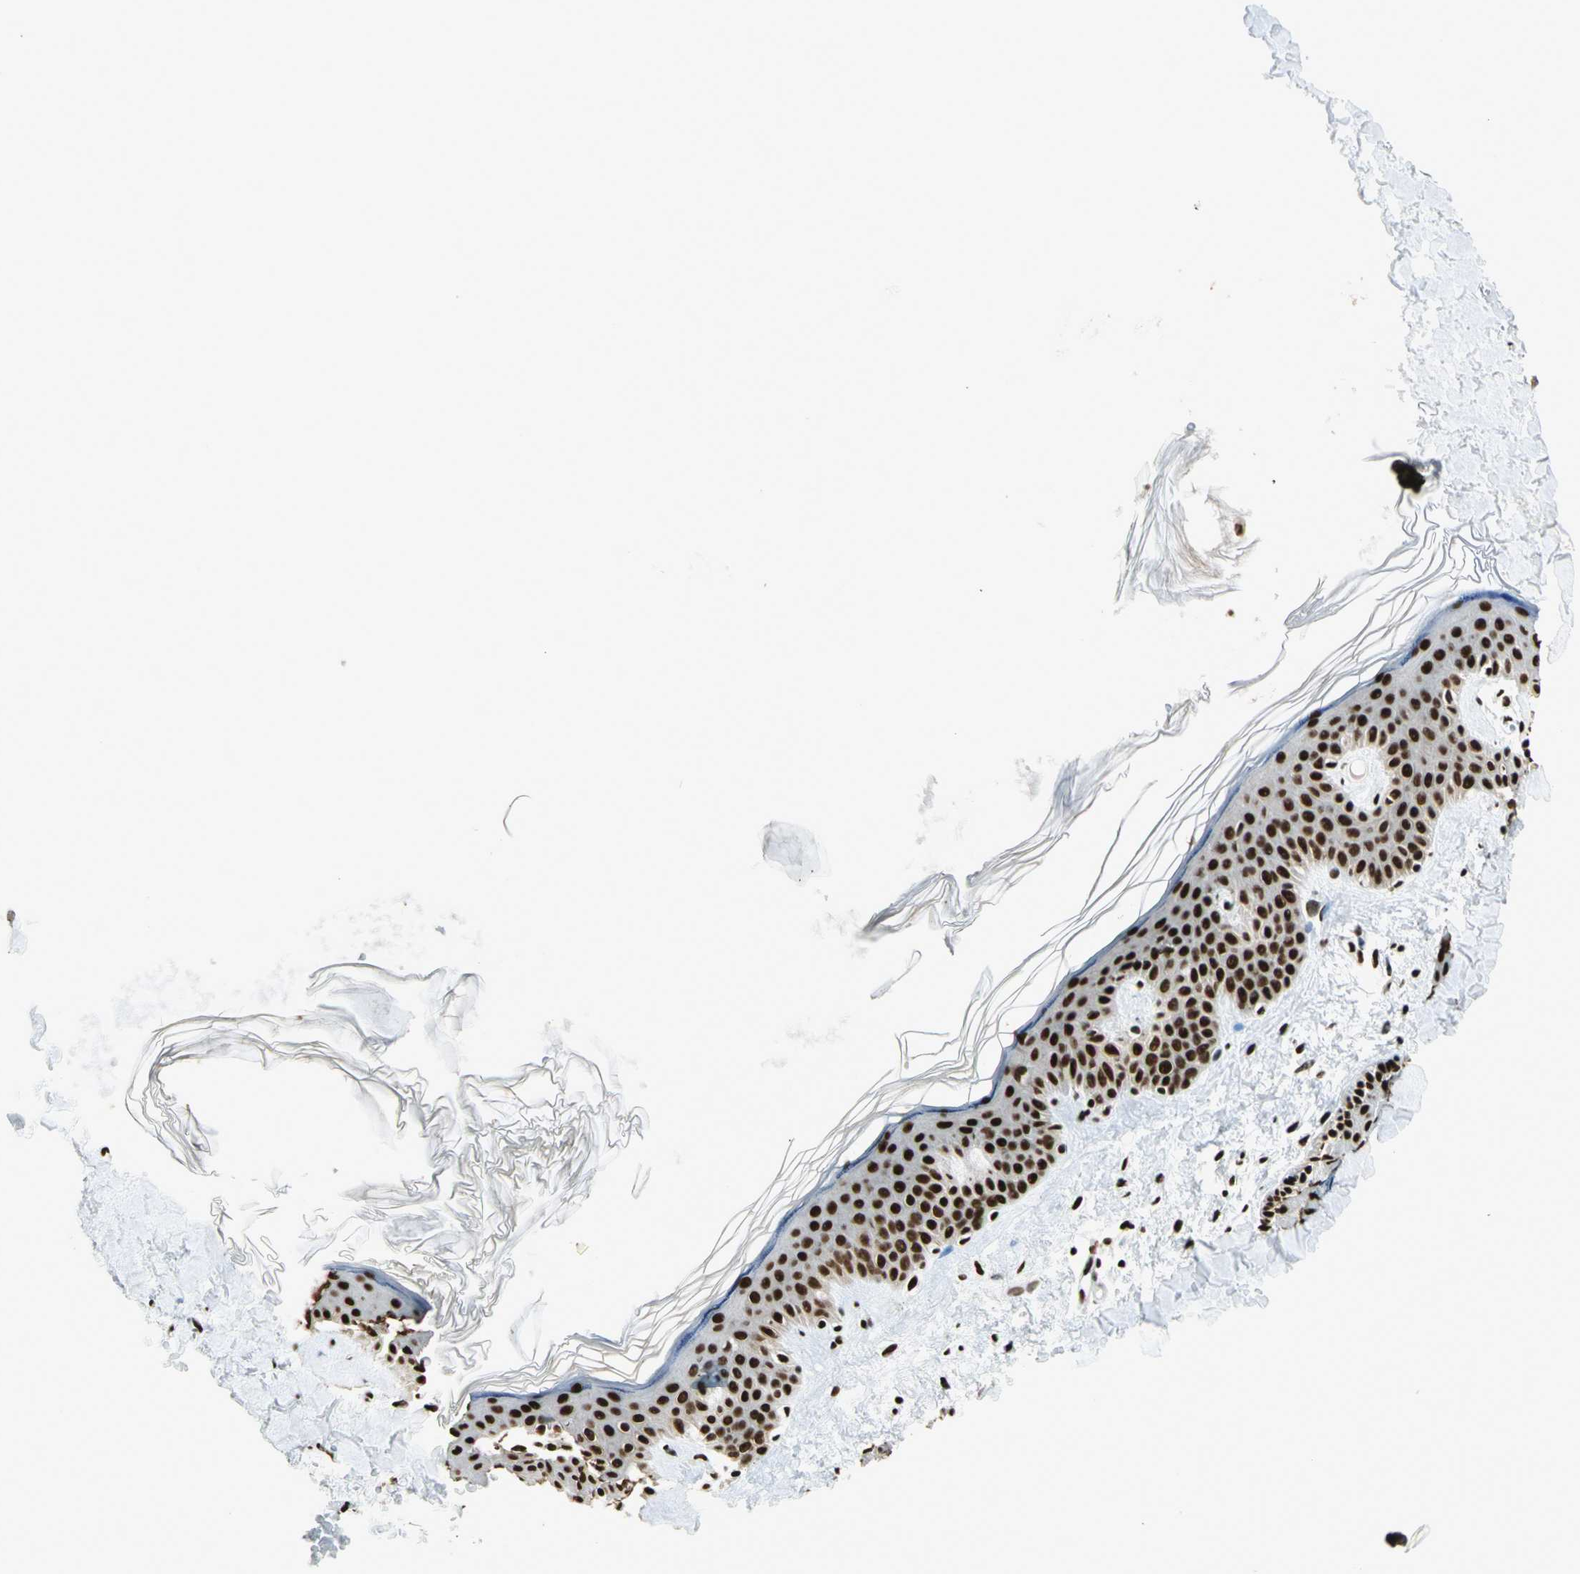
{"staining": {"intensity": "strong", "quantity": ">75%", "location": "nuclear"}, "tissue": "skin", "cell_type": "Fibroblasts", "image_type": "normal", "snomed": [{"axis": "morphology", "description": "Normal tissue, NOS"}, {"axis": "topography", "description": "Skin"}], "caption": "Protein expression analysis of benign human skin reveals strong nuclear positivity in approximately >75% of fibroblasts.", "gene": "CCAR1", "patient": {"sex": "male", "age": 67}}